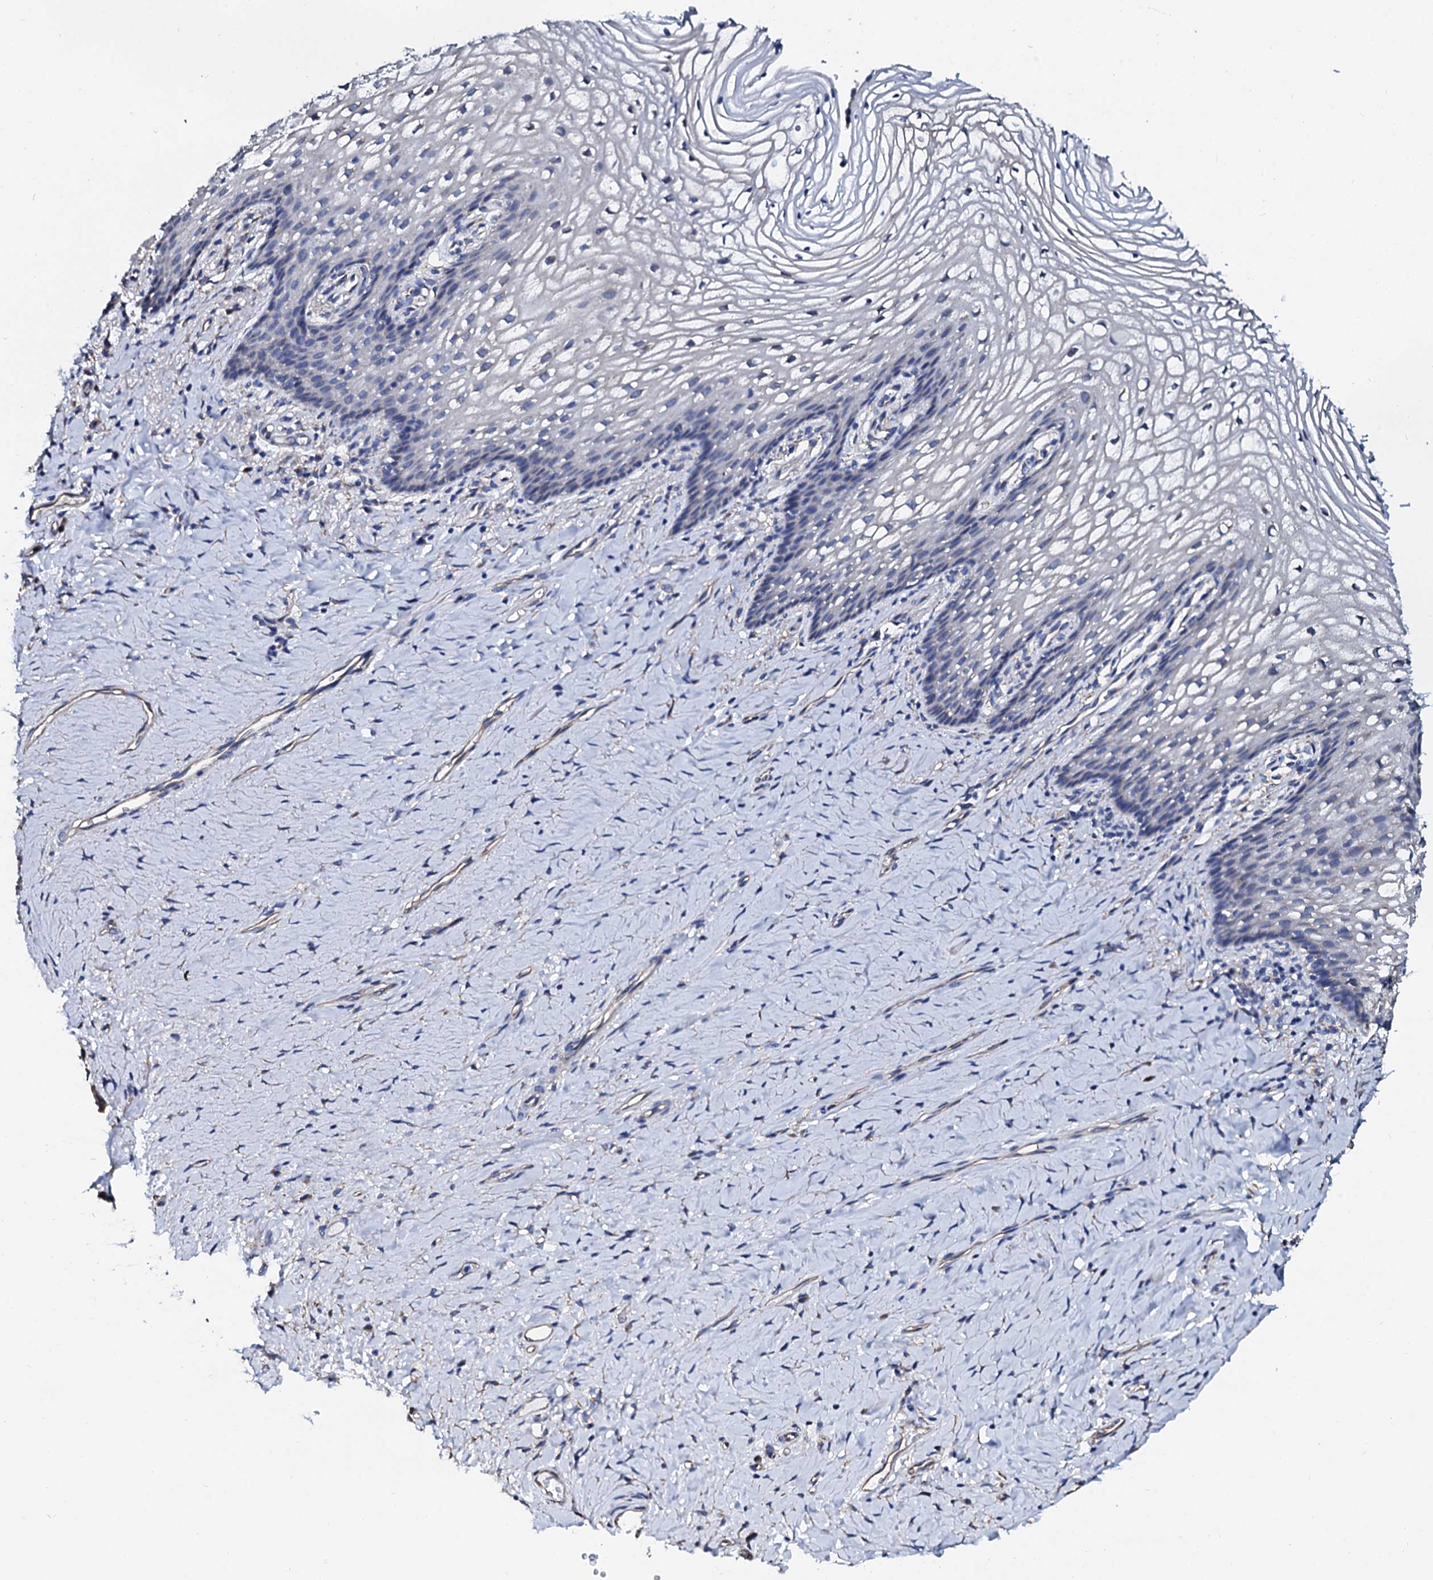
{"staining": {"intensity": "negative", "quantity": "none", "location": "none"}, "tissue": "vagina", "cell_type": "Squamous epithelial cells", "image_type": "normal", "snomed": [{"axis": "morphology", "description": "Normal tissue, NOS"}, {"axis": "topography", "description": "Vagina"}], "caption": "Normal vagina was stained to show a protein in brown. There is no significant positivity in squamous epithelial cells. The staining is performed using DAB (3,3'-diaminobenzidine) brown chromogen with nuclei counter-stained in using hematoxylin.", "gene": "AKAP3", "patient": {"sex": "female", "age": 60}}